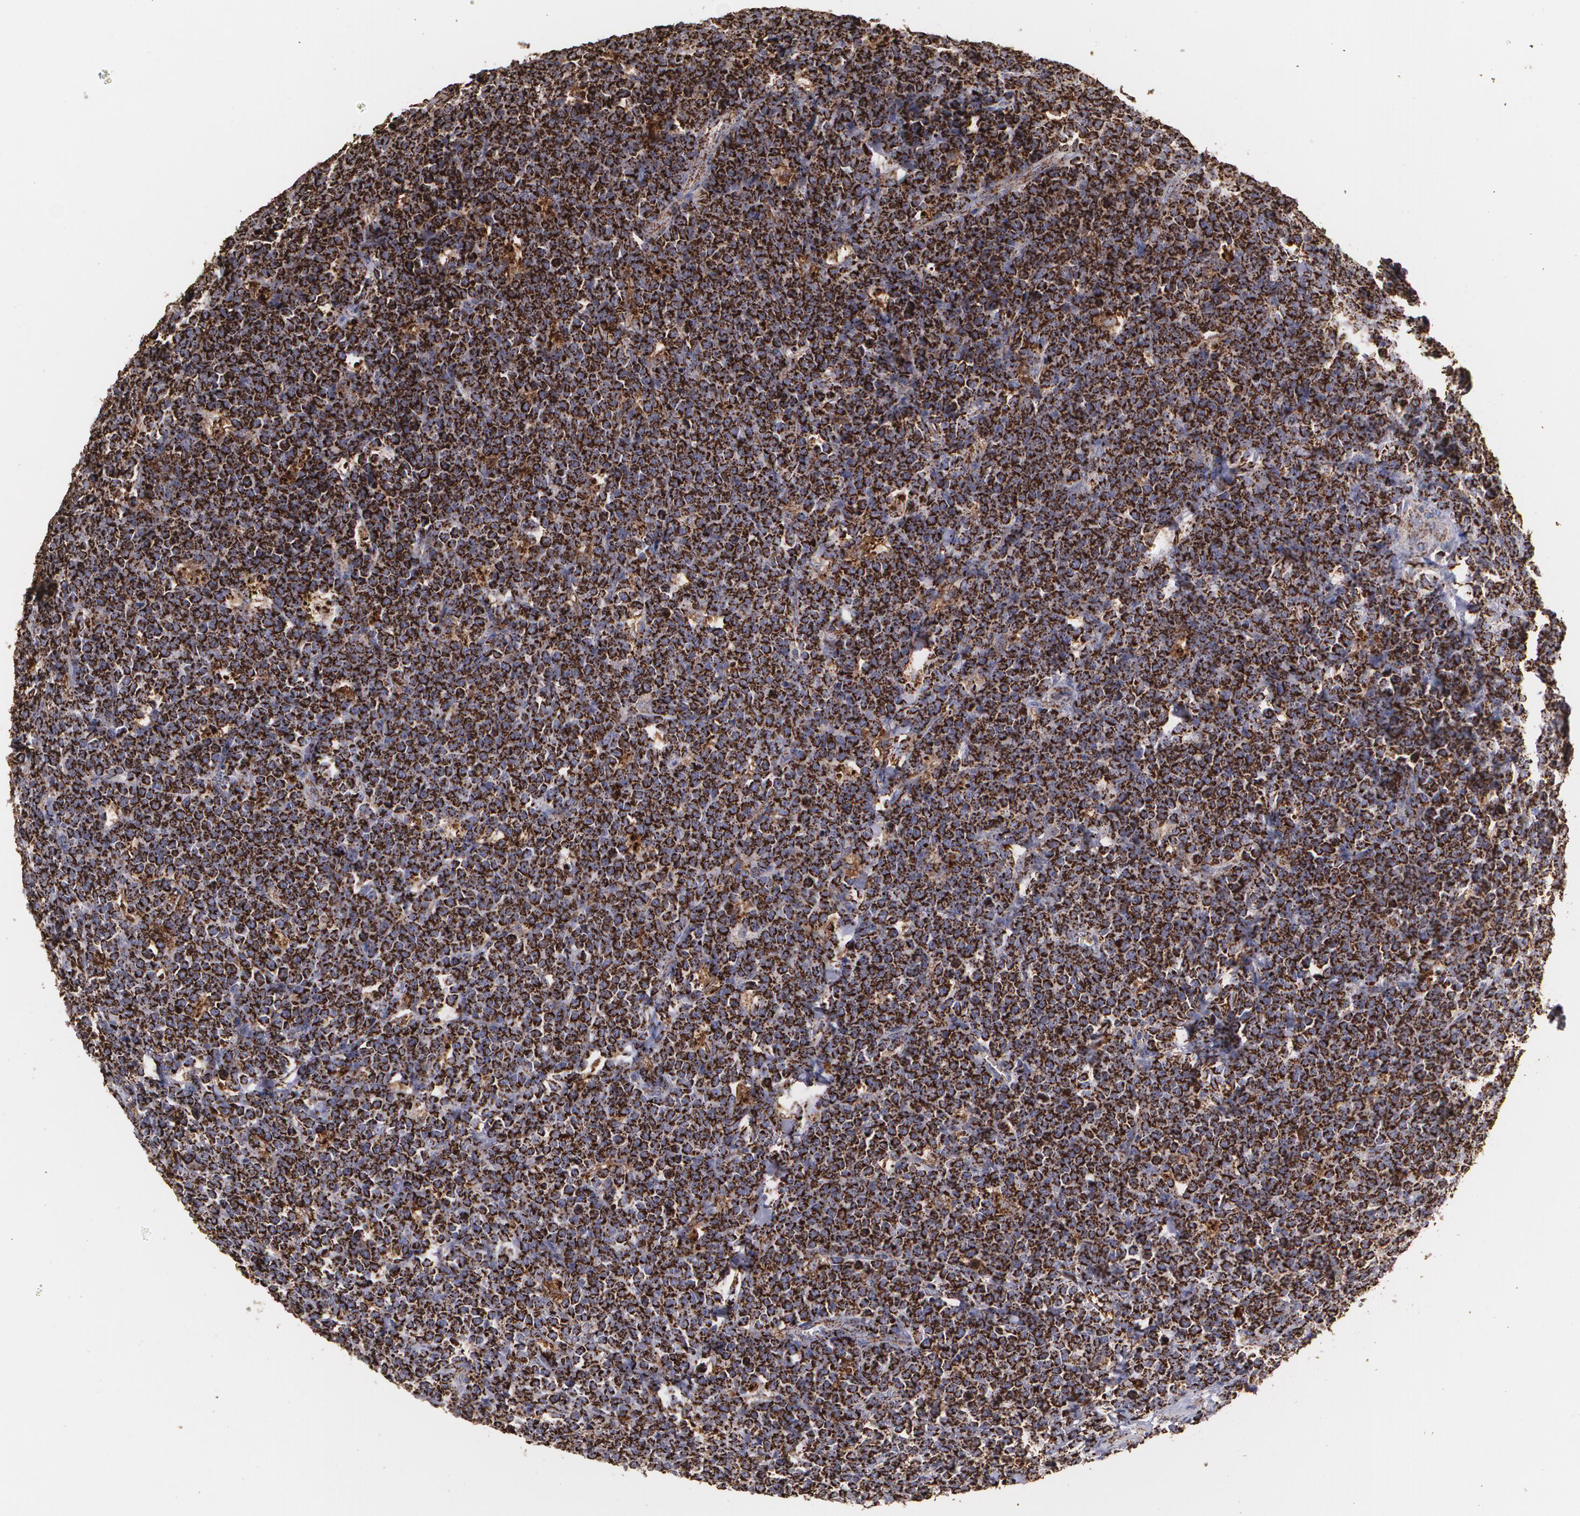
{"staining": {"intensity": "strong", "quantity": ">75%", "location": "cytoplasmic/membranous"}, "tissue": "lymphoma", "cell_type": "Tumor cells", "image_type": "cancer", "snomed": [{"axis": "morphology", "description": "Malignant lymphoma, non-Hodgkin's type, High grade"}, {"axis": "topography", "description": "Small intestine"}, {"axis": "topography", "description": "Colon"}], "caption": "A brown stain highlights strong cytoplasmic/membranous expression of a protein in high-grade malignant lymphoma, non-Hodgkin's type tumor cells. Immunohistochemistry stains the protein in brown and the nuclei are stained blue.", "gene": "HSPD1", "patient": {"sex": "male", "age": 8}}